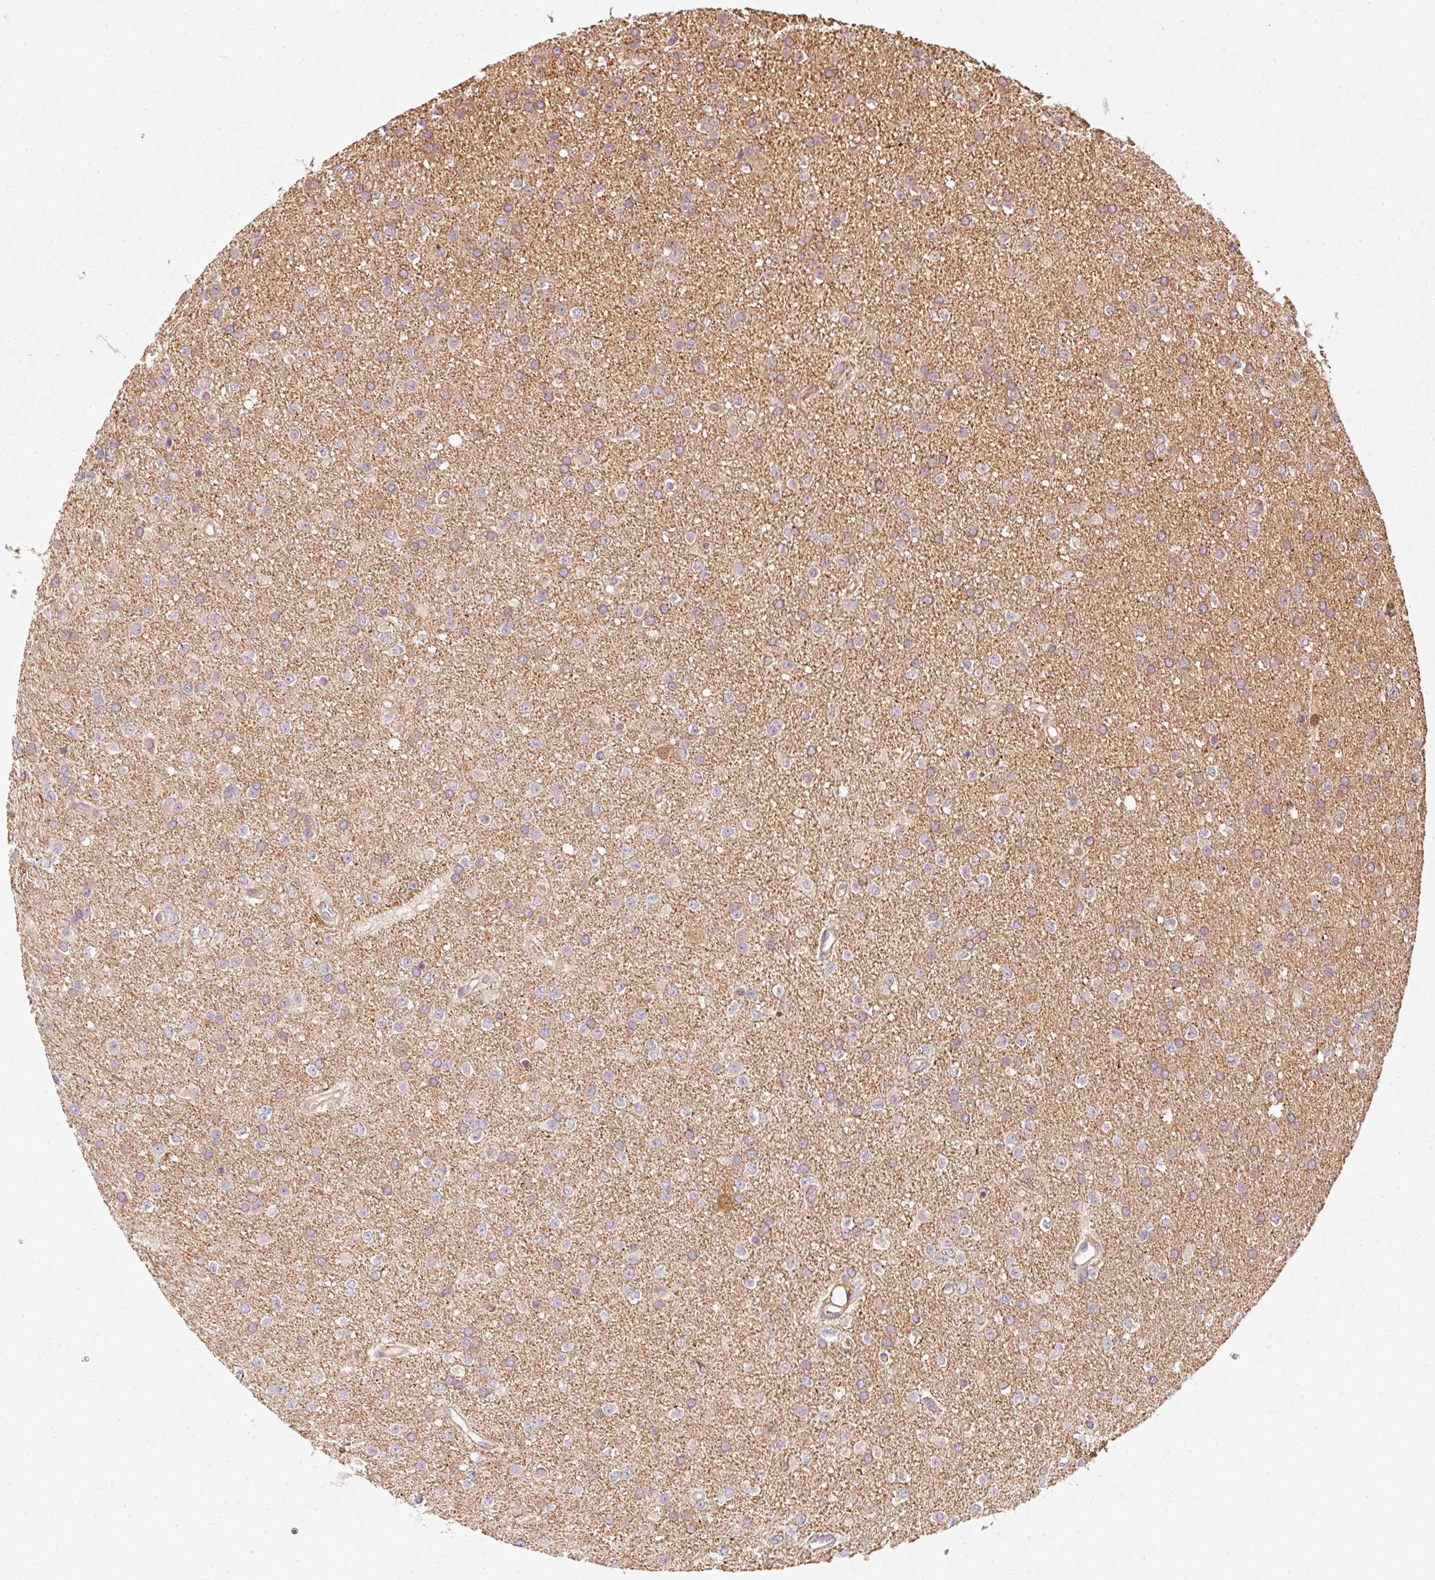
{"staining": {"intensity": "weak", "quantity": "25%-75%", "location": "cytoplasmic/membranous"}, "tissue": "glioma", "cell_type": "Tumor cells", "image_type": "cancer", "snomed": [{"axis": "morphology", "description": "Glioma, malignant, Low grade"}, {"axis": "topography", "description": "Brain"}], "caption": "Weak cytoplasmic/membranous expression is appreciated in approximately 25%-75% of tumor cells in low-grade glioma (malignant).", "gene": "IQGAP2", "patient": {"sex": "female", "age": 34}}